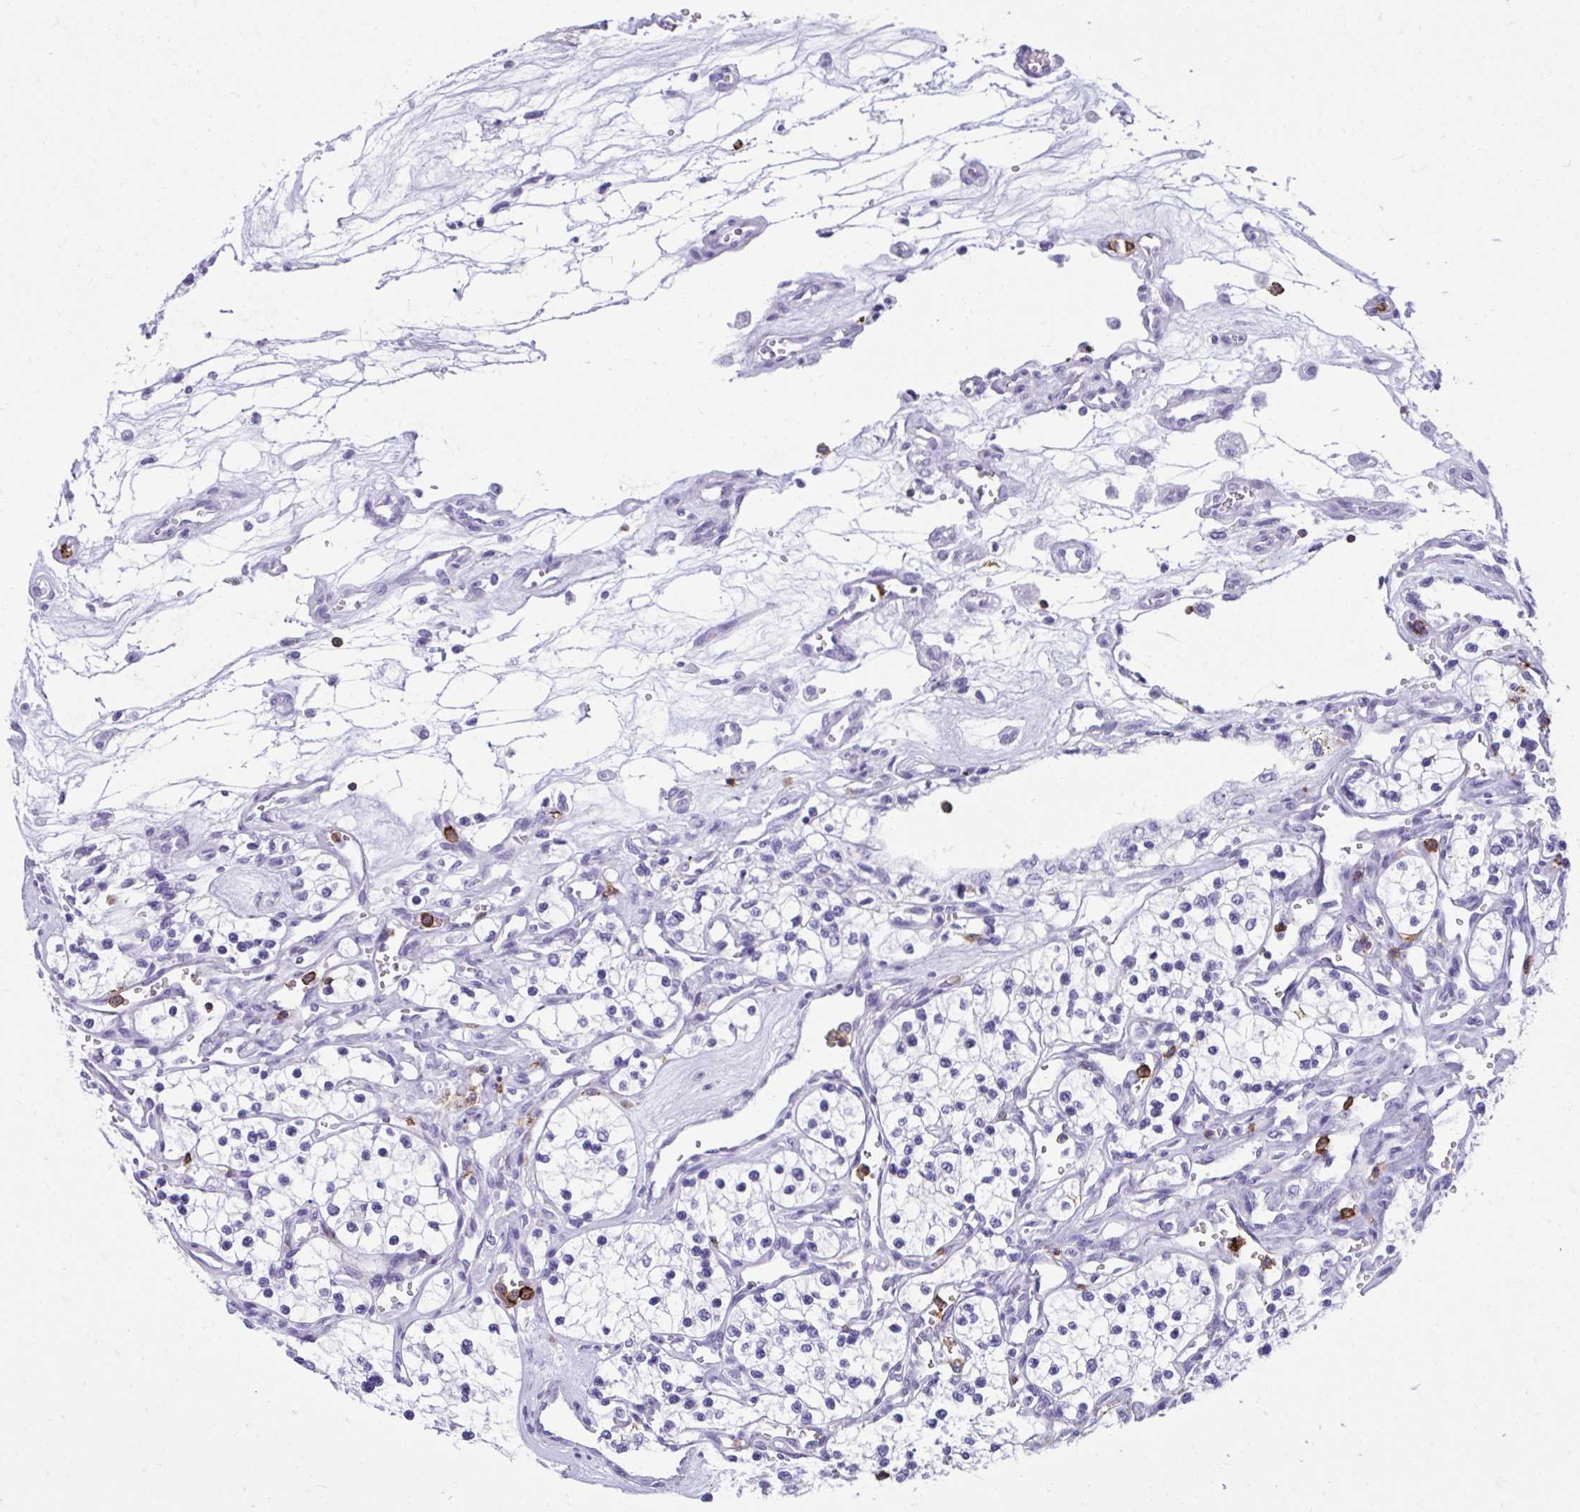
{"staining": {"intensity": "negative", "quantity": "none", "location": "none"}, "tissue": "renal cancer", "cell_type": "Tumor cells", "image_type": "cancer", "snomed": [{"axis": "morphology", "description": "Adenocarcinoma, NOS"}, {"axis": "topography", "description": "Kidney"}], "caption": "DAB immunohistochemical staining of human renal adenocarcinoma shows no significant expression in tumor cells.", "gene": "SPN", "patient": {"sex": "female", "age": 69}}